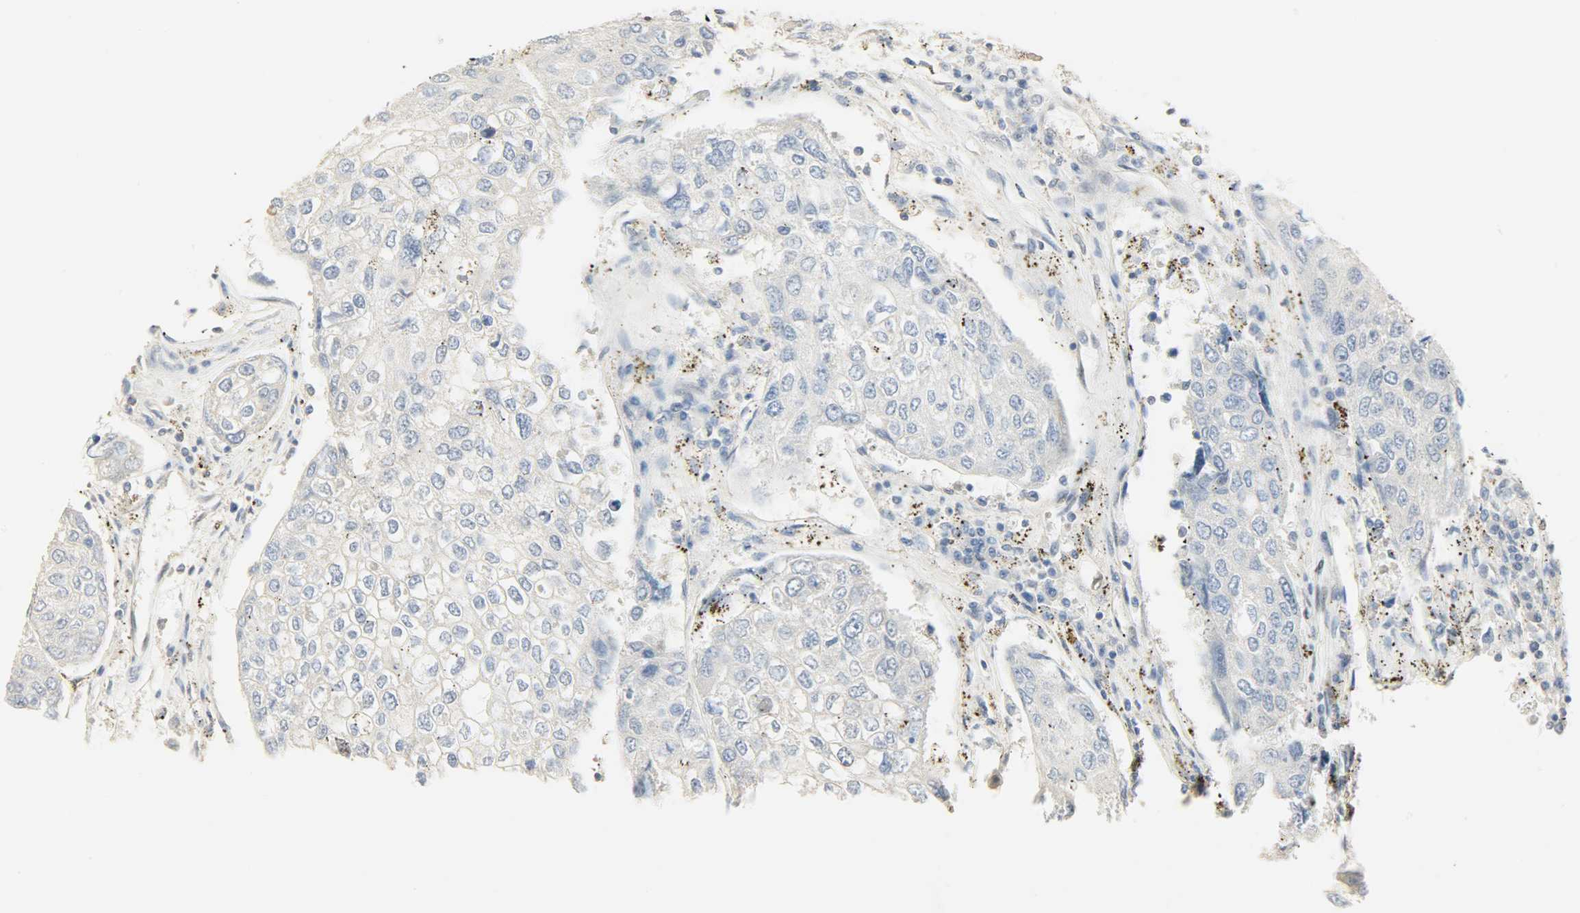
{"staining": {"intensity": "negative", "quantity": "none", "location": "none"}, "tissue": "urothelial cancer", "cell_type": "Tumor cells", "image_type": "cancer", "snomed": [{"axis": "morphology", "description": "Urothelial carcinoma, High grade"}, {"axis": "topography", "description": "Lymph node"}, {"axis": "topography", "description": "Urinary bladder"}], "caption": "Human high-grade urothelial carcinoma stained for a protein using IHC shows no positivity in tumor cells.", "gene": "NPEPL1", "patient": {"sex": "male", "age": 51}}